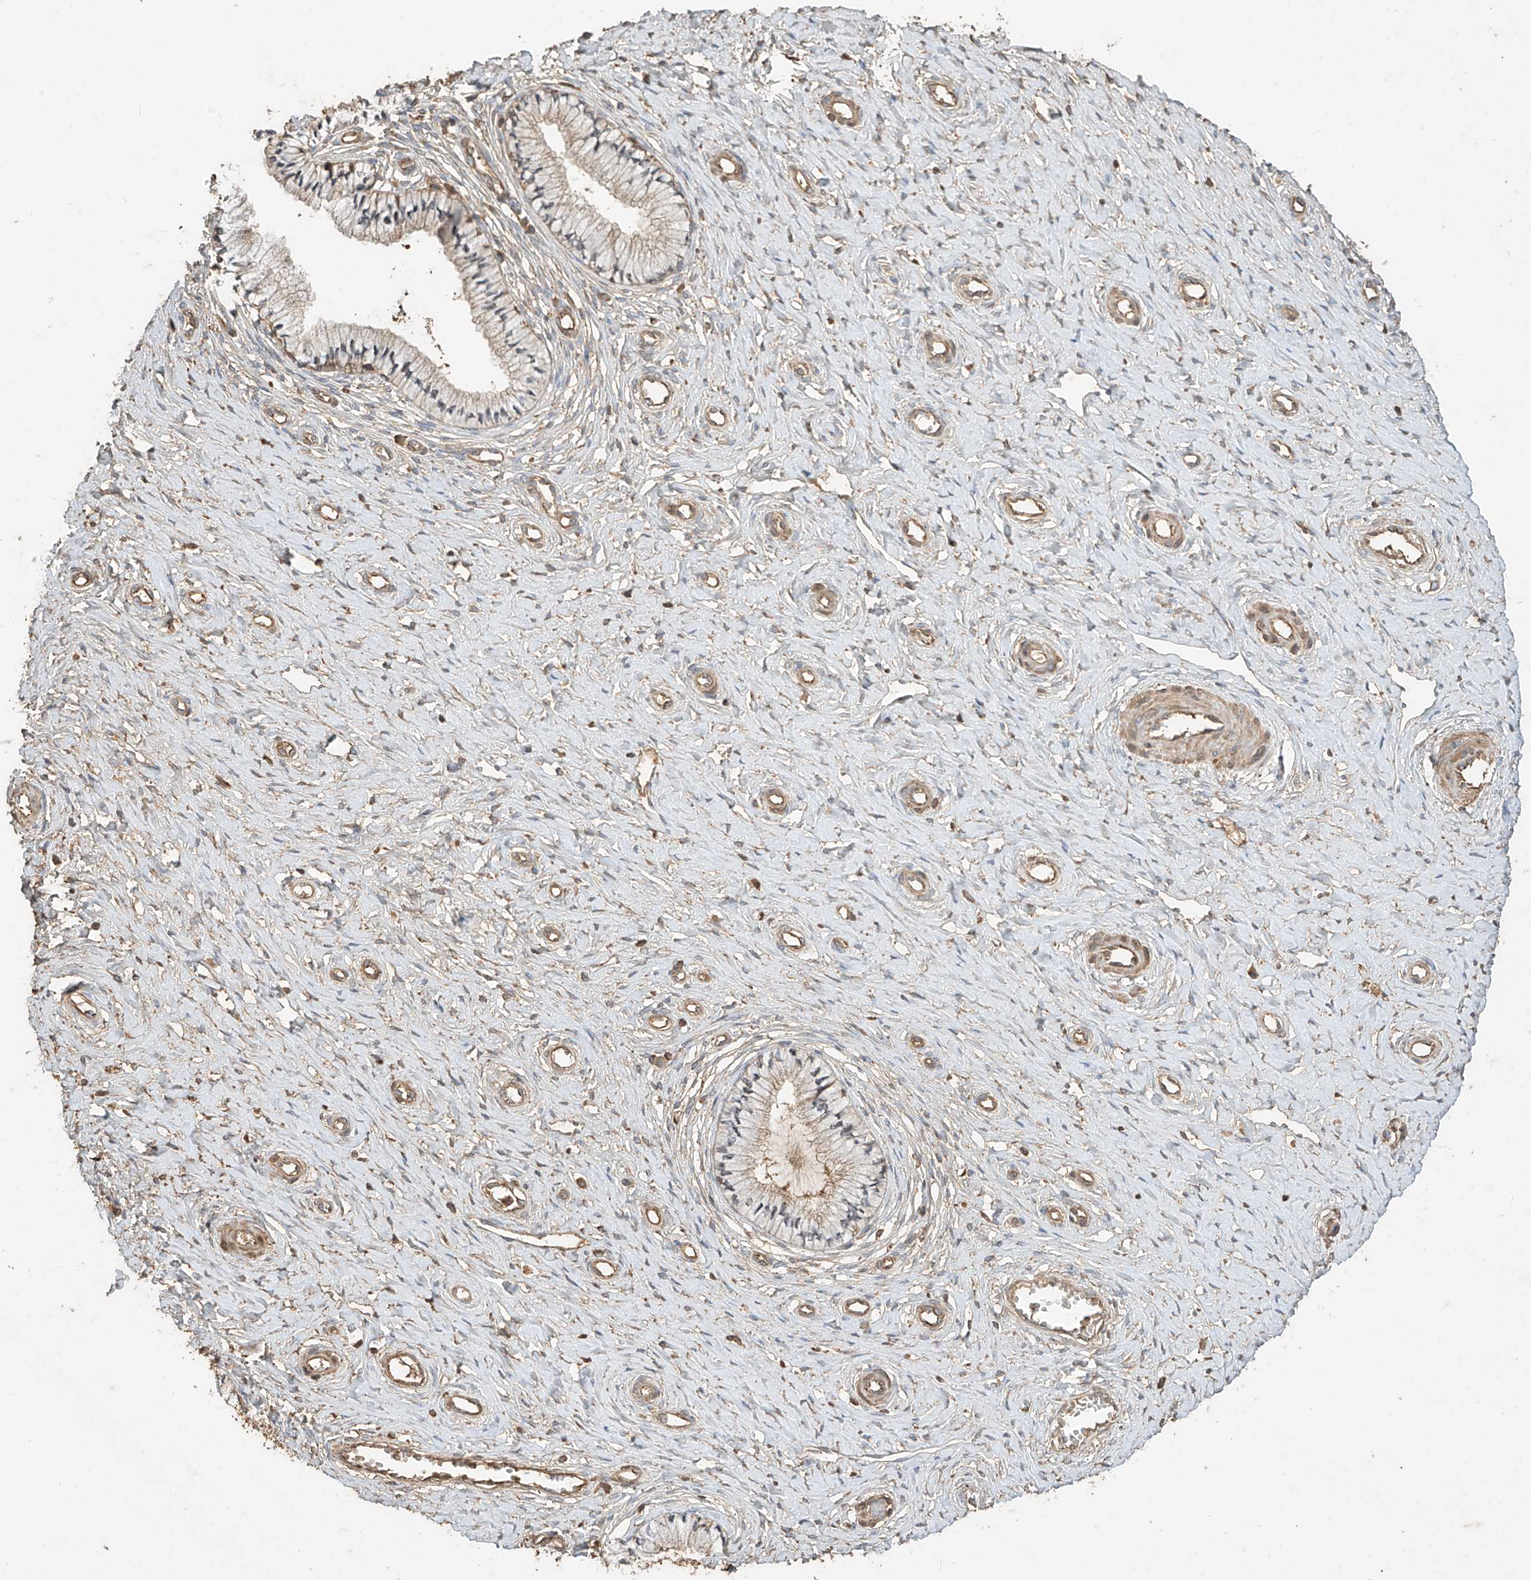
{"staining": {"intensity": "negative", "quantity": "none", "location": "none"}, "tissue": "cervix", "cell_type": "Glandular cells", "image_type": "normal", "snomed": [{"axis": "morphology", "description": "Normal tissue, NOS"}, {"axis": "topography", "description": "Cervix"}], "caption": "The immunohistochemistry (IHC) micrograph has no significant staining in glandular cells of cervix.", "gene": "CACNA2D4", "patient": {"sex": "female", "age": 36}}